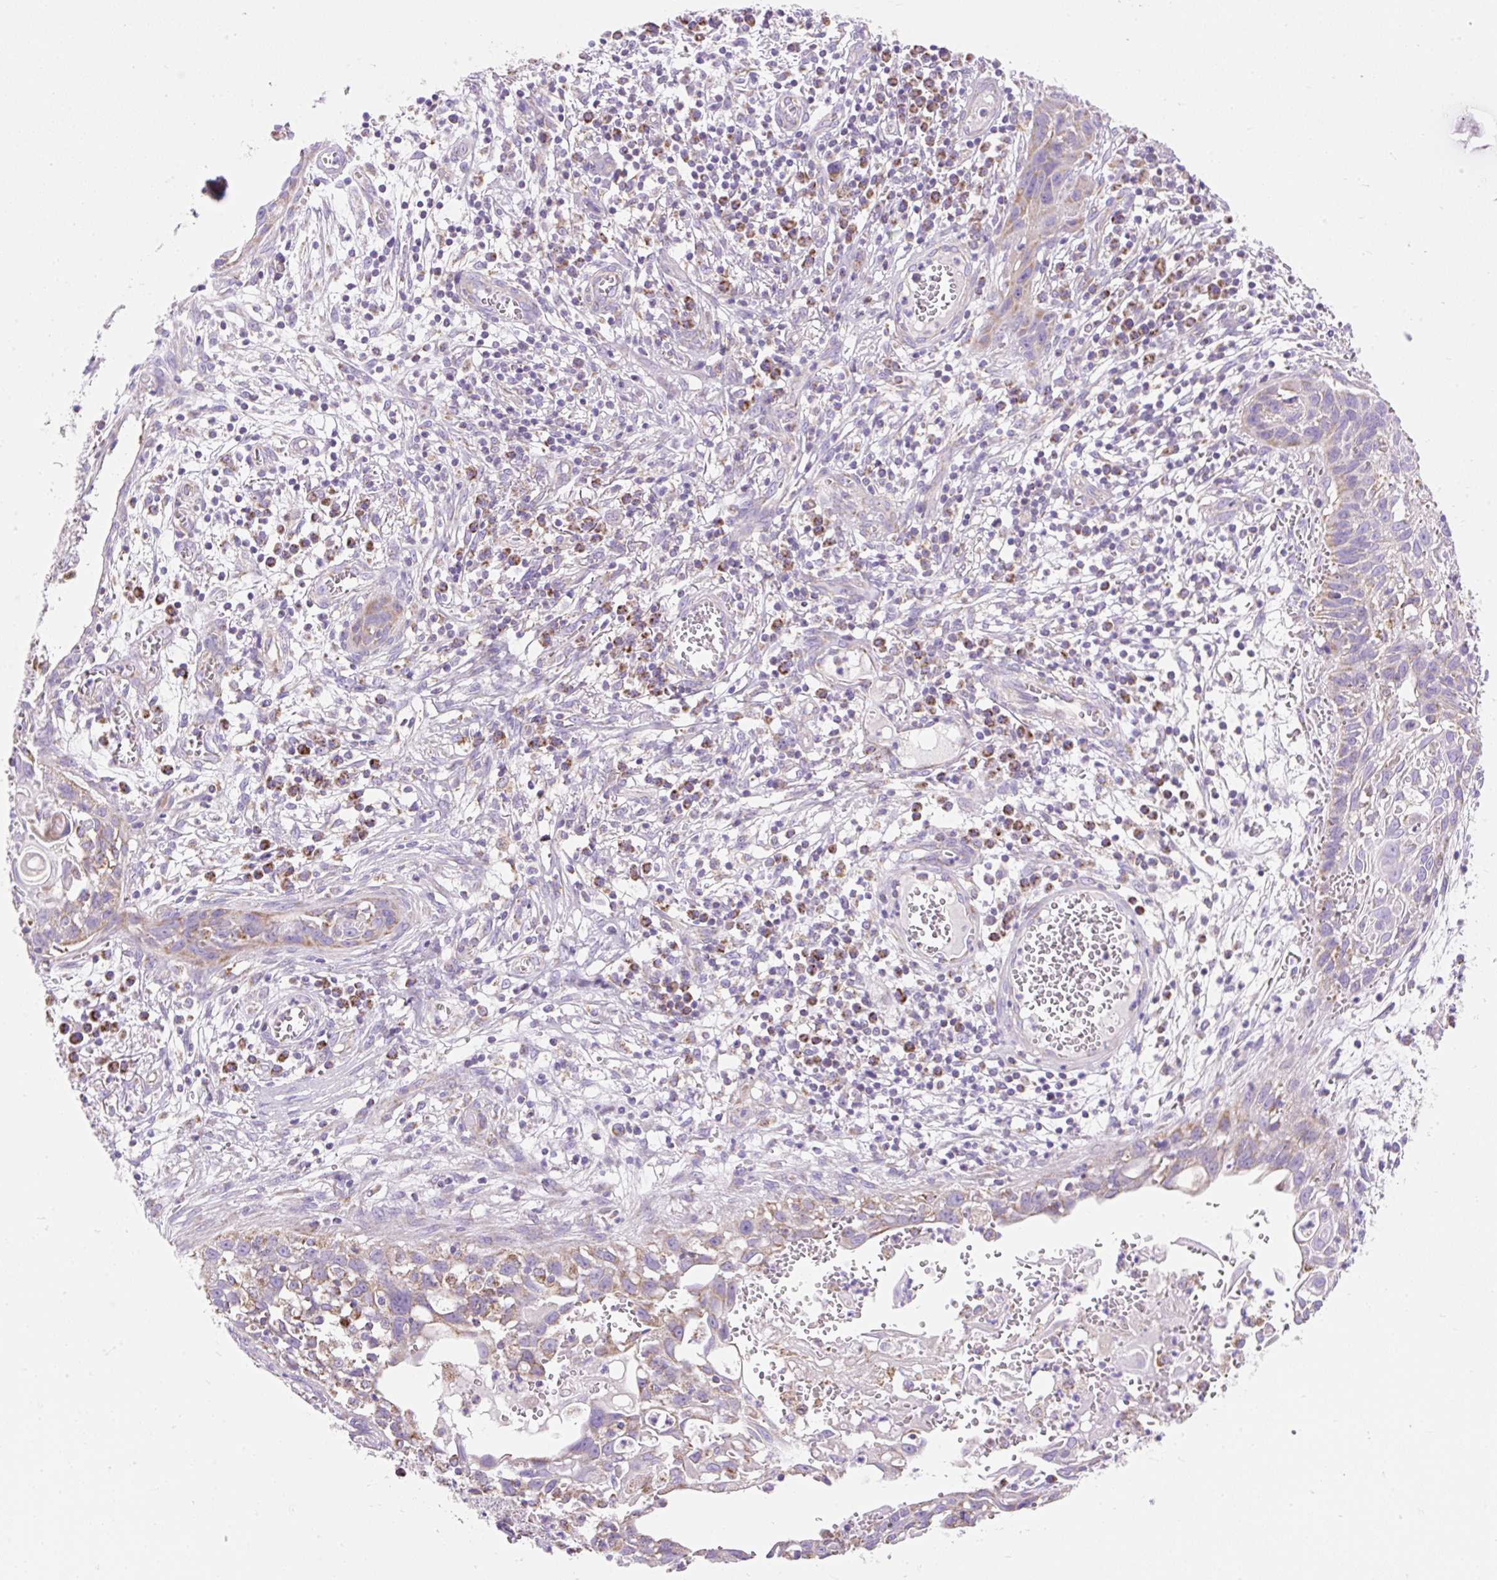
{"staining": {"intensity": "weak", "quantity": ">75%", "location": "cytoplasmic/membranous"}, "tissue": "skin cancer", "cell_type": "Tumor cells", "image_type": "cancer", "snomed": [{"axis": "morphology", "description": "Squamous cell carcinoma, NOS"}, {"axis": "topography", "description": "Skin"}, {"axis": "topography", "description": "Vulva"}], "caption": "A brown stain highlights weak cytoplasmic/membranous expression of a protein in skin cancer tumor cells. Immunohistochemistry (ihc) stains the protein in brown and the nuclei are stained blue.", "gene": "DAAM2", "patient": {"sex": "female", "age": 83}}